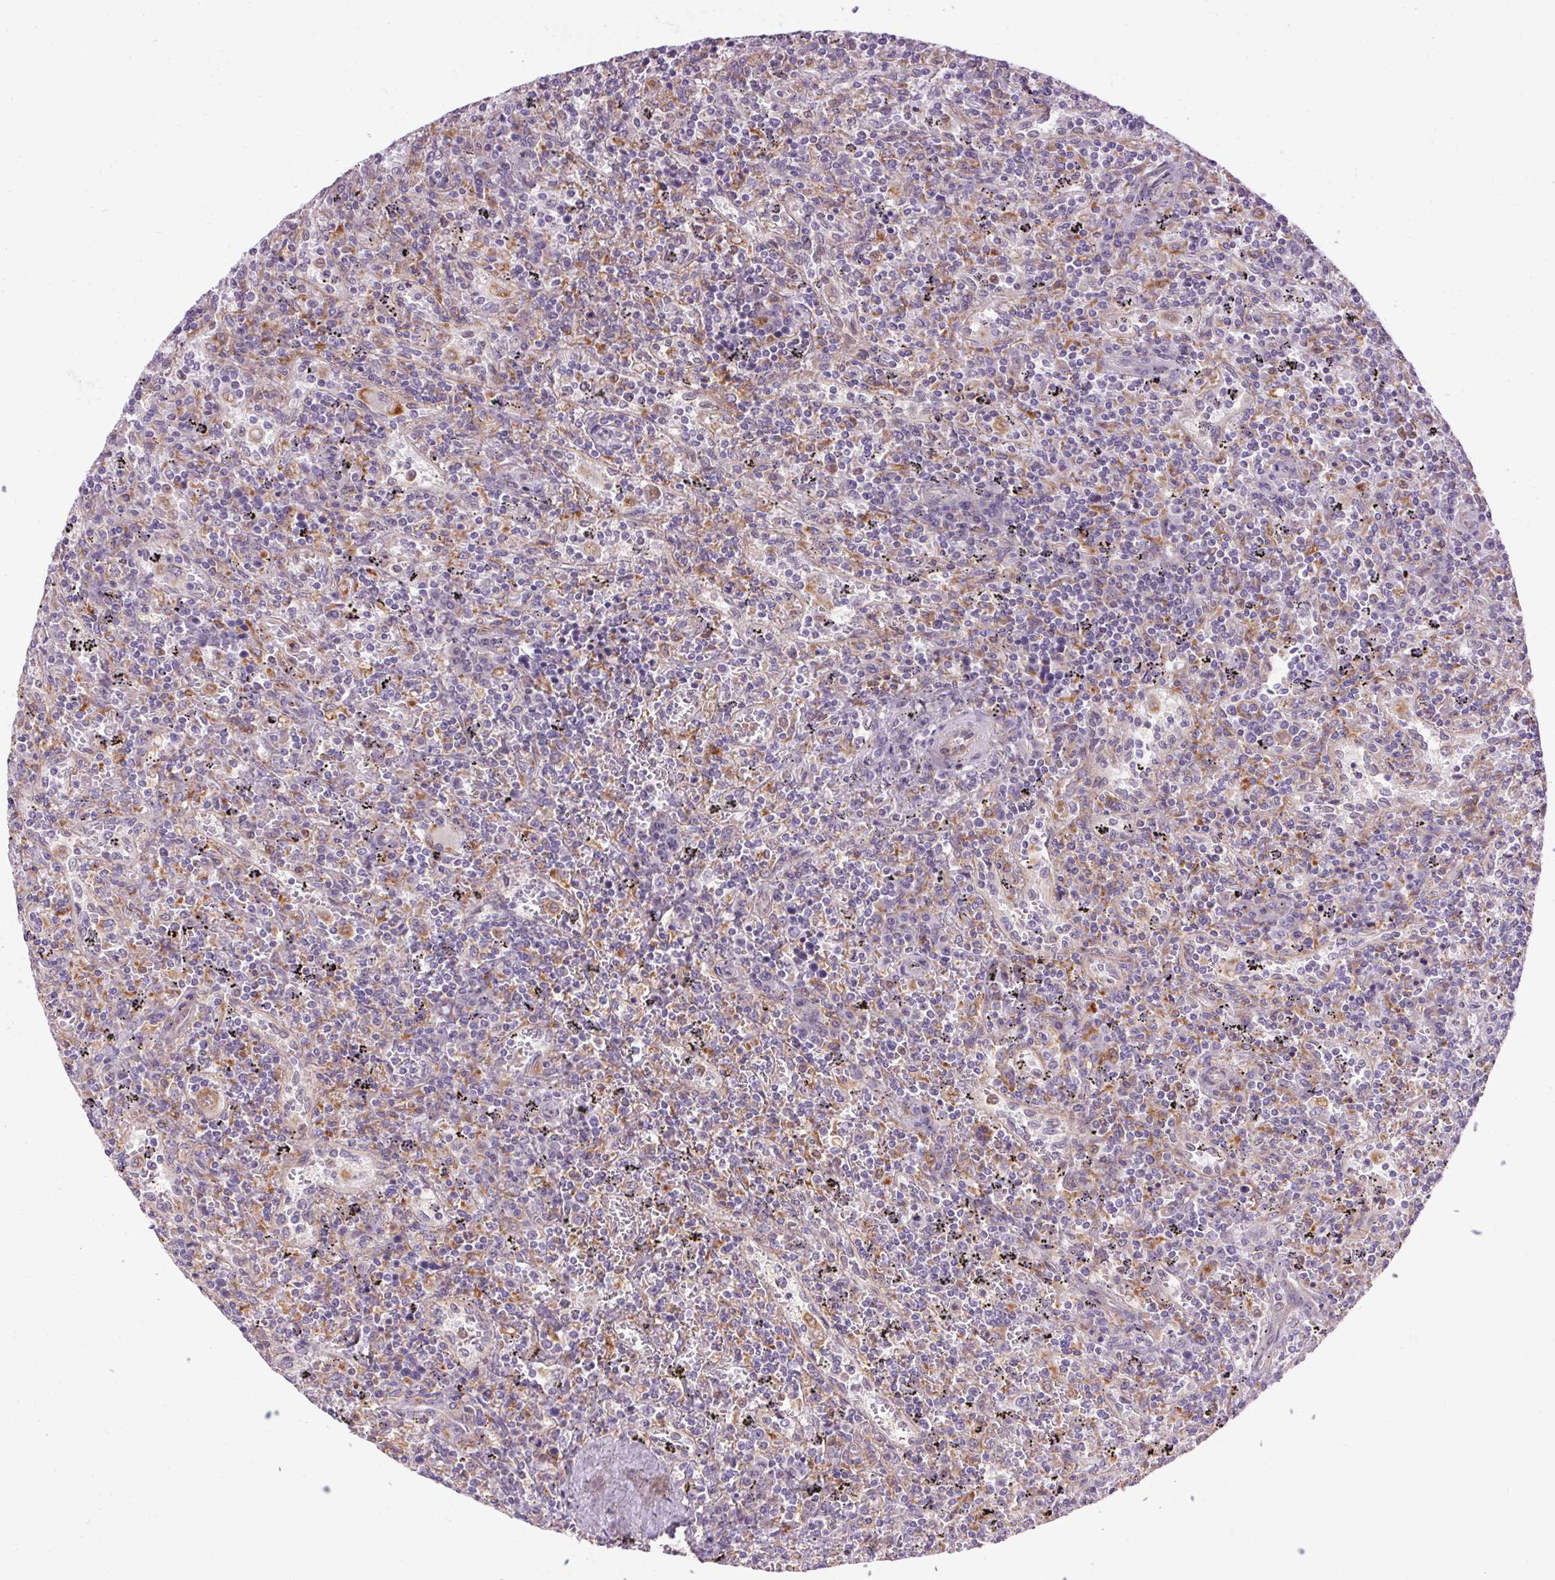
{"staining": {"intensity": "negative", "quantity": "none", "location": "none"}, "tissue": "lymphoma", "cell_type": "Tumor cells", "image_type": "cancer", "snomed": [{"axis": "morphology", "description": "Malignant lymphoma, non-Hodgkin's type, Low grade"}, {"axis": "topography", "description": "Spleen"}], "caption": "Malignant lymphoma, non-Hodgkin's type (low-grade) stained for a protein using immunohistochemistry (IHC) reveals no staining tumor cells.", "gene": "TM6SF1", "patient": {"sex": "male", "age": 62}}